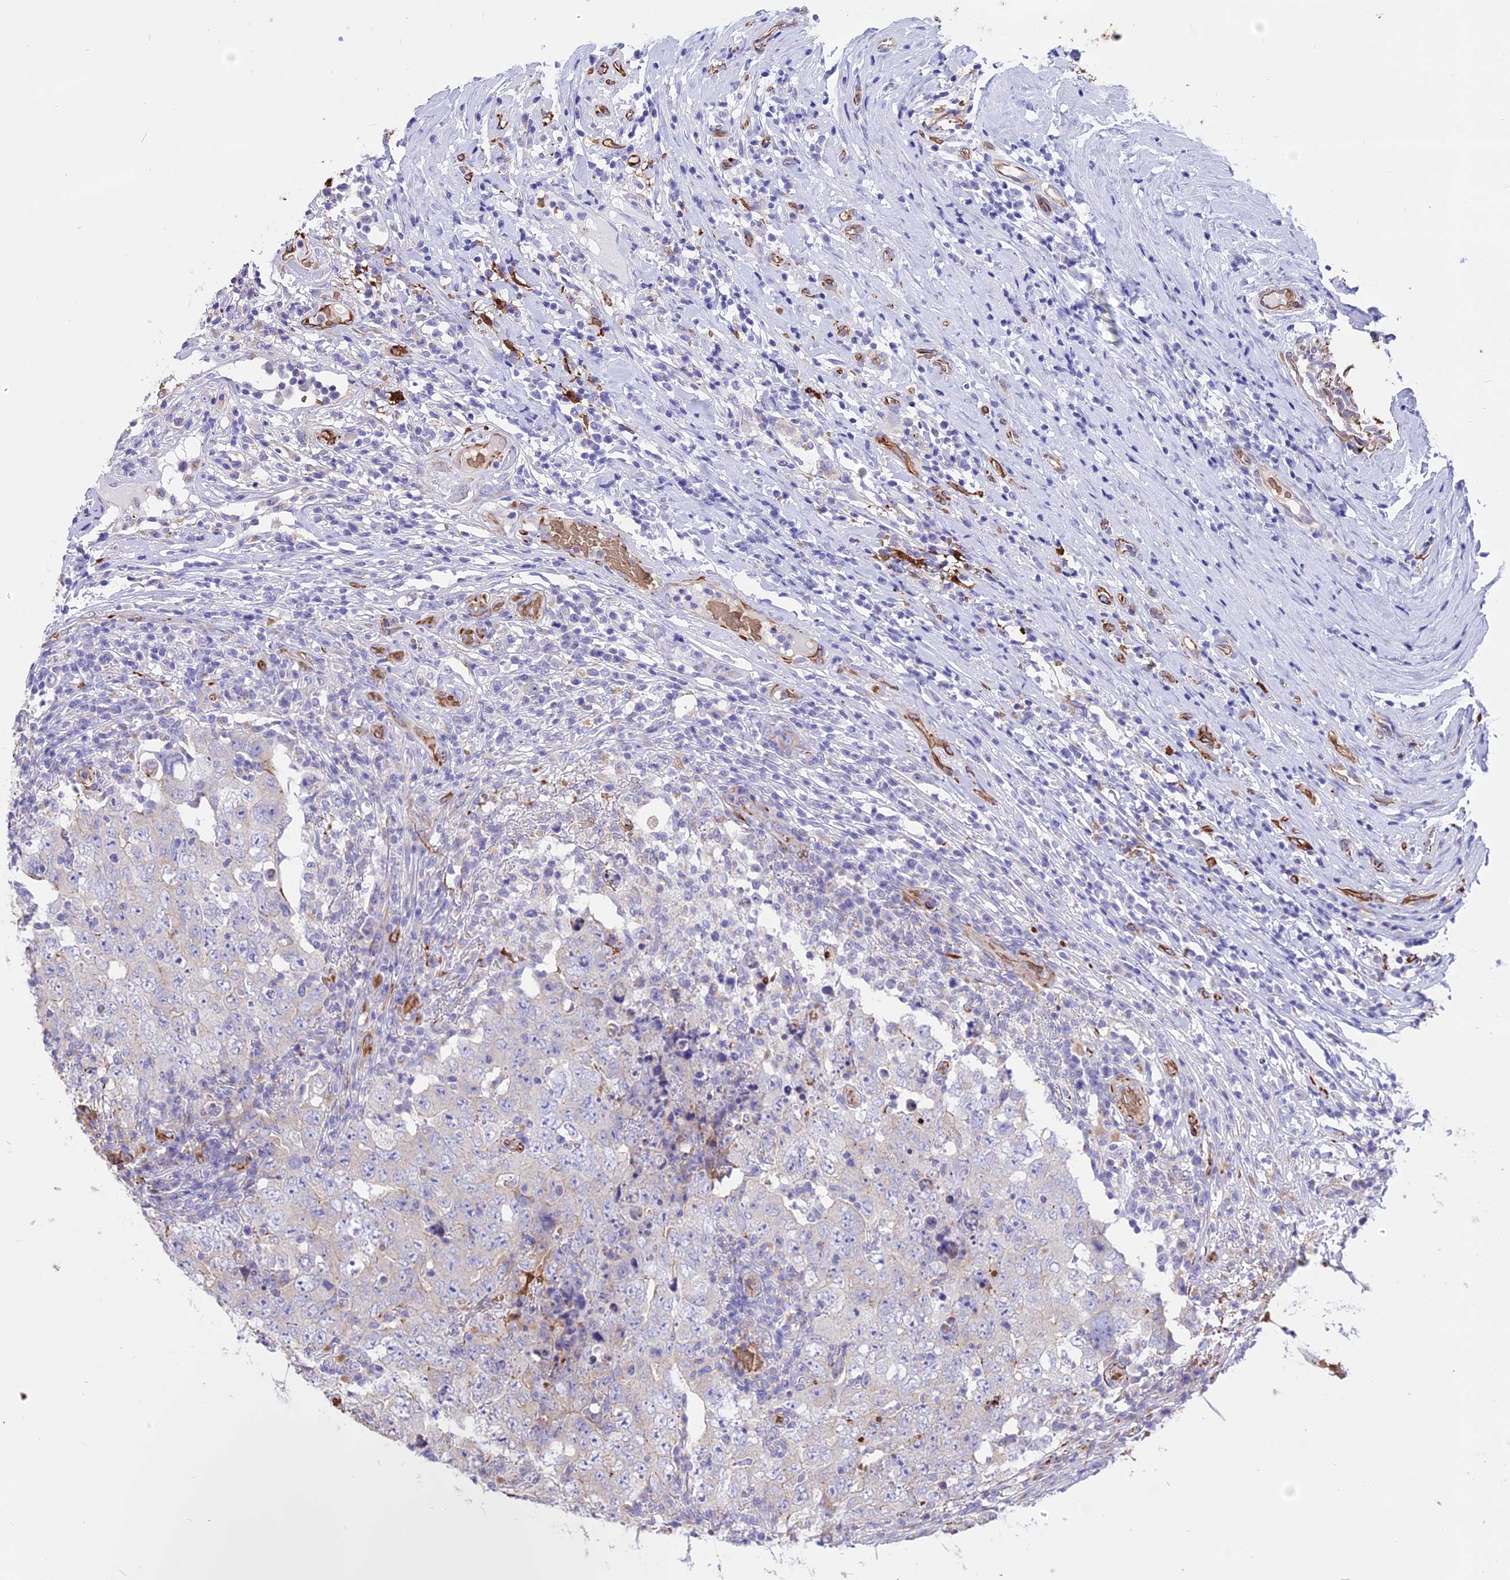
{"staining": {"intensity": "weak", "quantity": "<25%", "location": "cytoplasmic/membranous"}, "tissue": "testis cancer", "cell_type": "Tumor cells", "image_type": "cancer", "snomed": [{"axis": "morphology", "description": "Carcinoma, Embryonal, NOS"}, {"axis": "topography", "description": "Testis"}], "caption": "A micrograph of human testis cancer (embryonal carcinoma) is negative for staining in tumor cells.", "gene": "TTC4", "patient": {"sex": "male", "age": 26}}